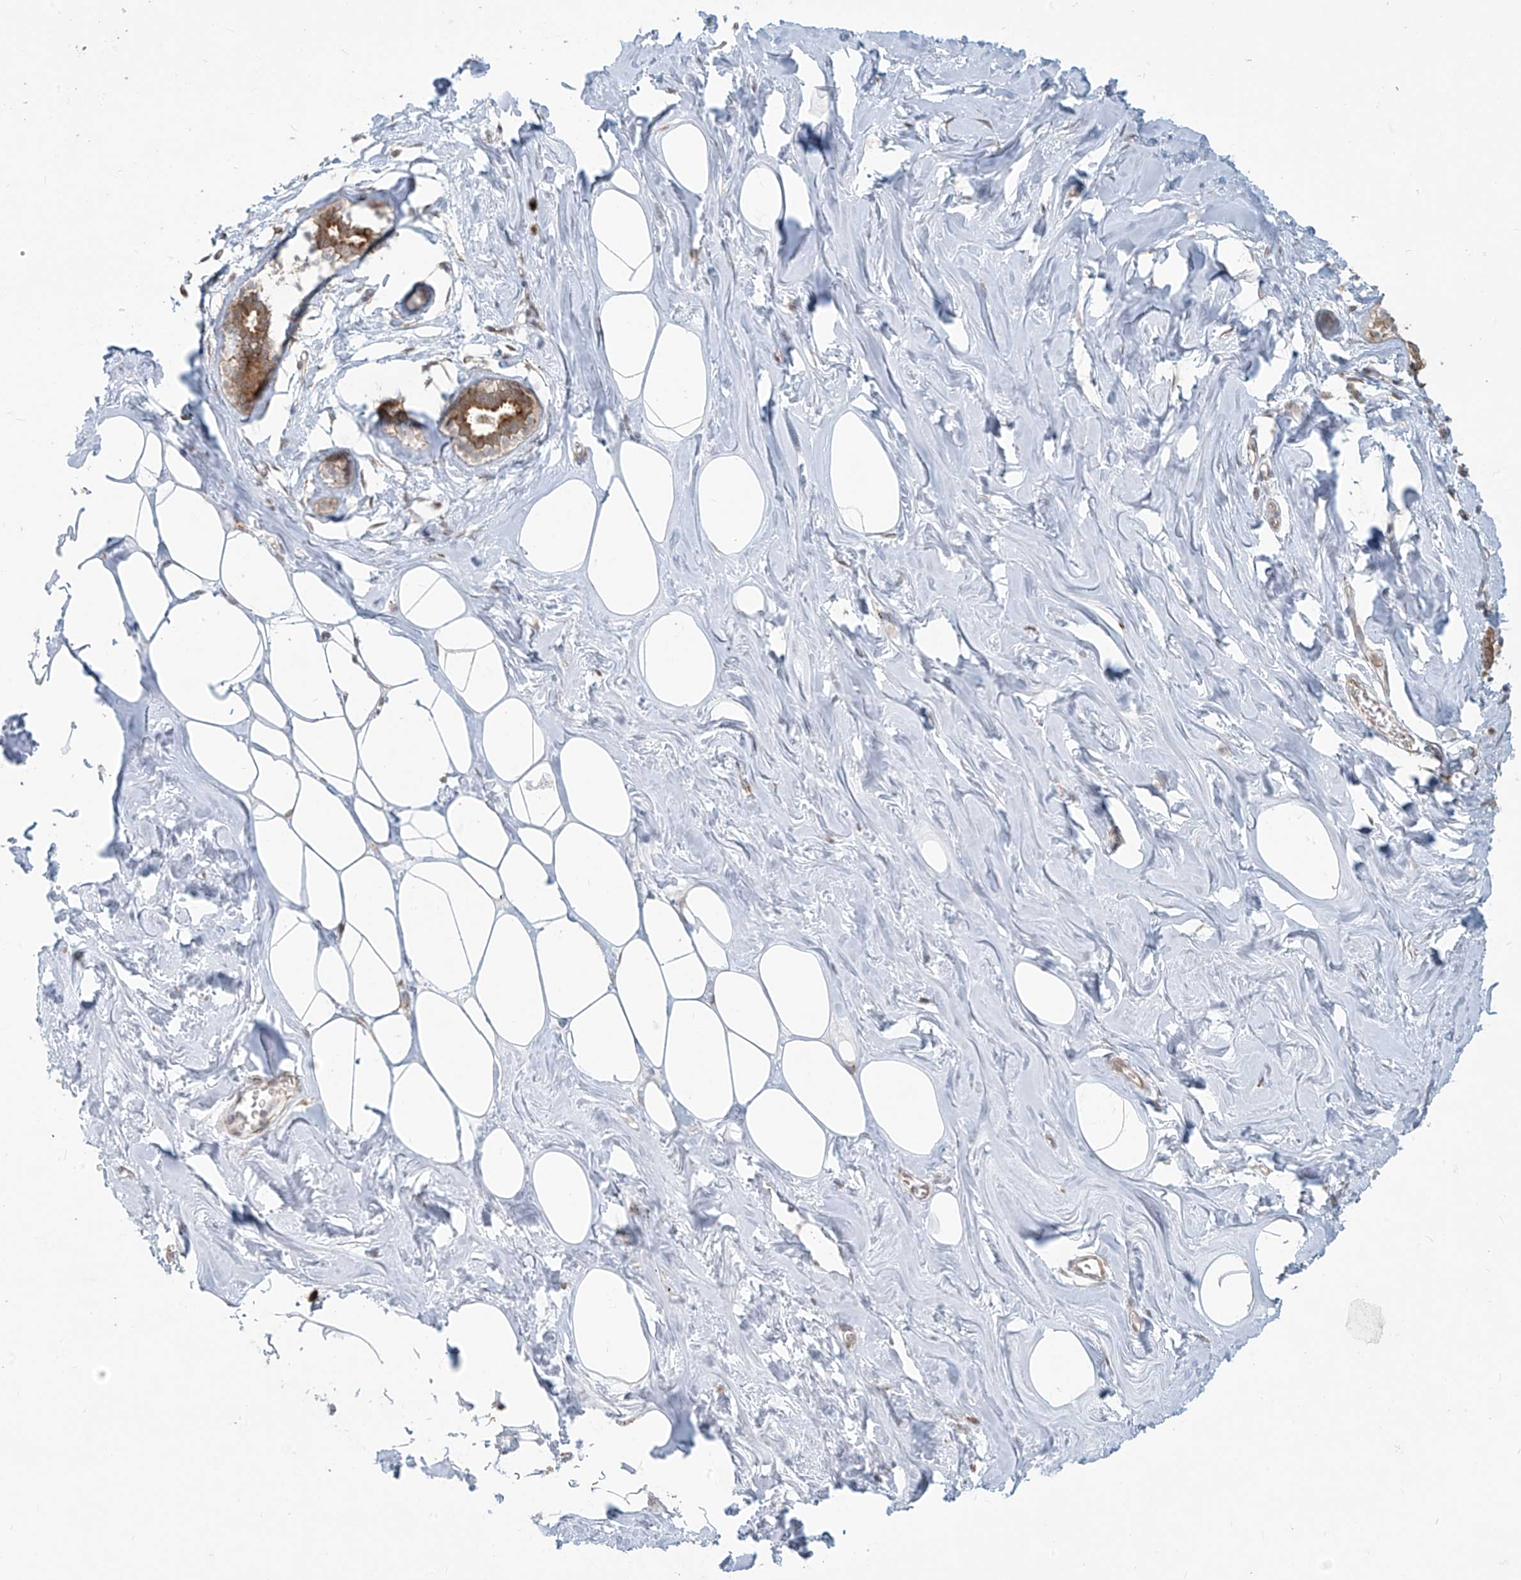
{"staining": {"intensity": "moderate", "quantity": "<25%", "location": "cytoplasmic/membranous"}, "tissue": "adipose tissue", "cell_type": "Adipocytes", "image_type": "normal", "snomed": [{"axis": "morphology", "description": "Normal tissue, NOS"}, {"axis": "morphology", "description": "Fibrosis, NOS"}, {"axis": "topography", "description": "Breast"}, {"axis": "topography", "description": "Adipose tissue"}], "caption": "IHC micrograph of benign adipose tissue: adipose tissue stained using immunohistochemistry (IHC) displays low levels of moderate protein expression localized specifically in the cytoplasmic/membranous of adipocytes, appearing as a cytoplasmic/membranous brown color.", "gene": "PLEKHM3", "patient": {"sex": "female", "age": 39}}